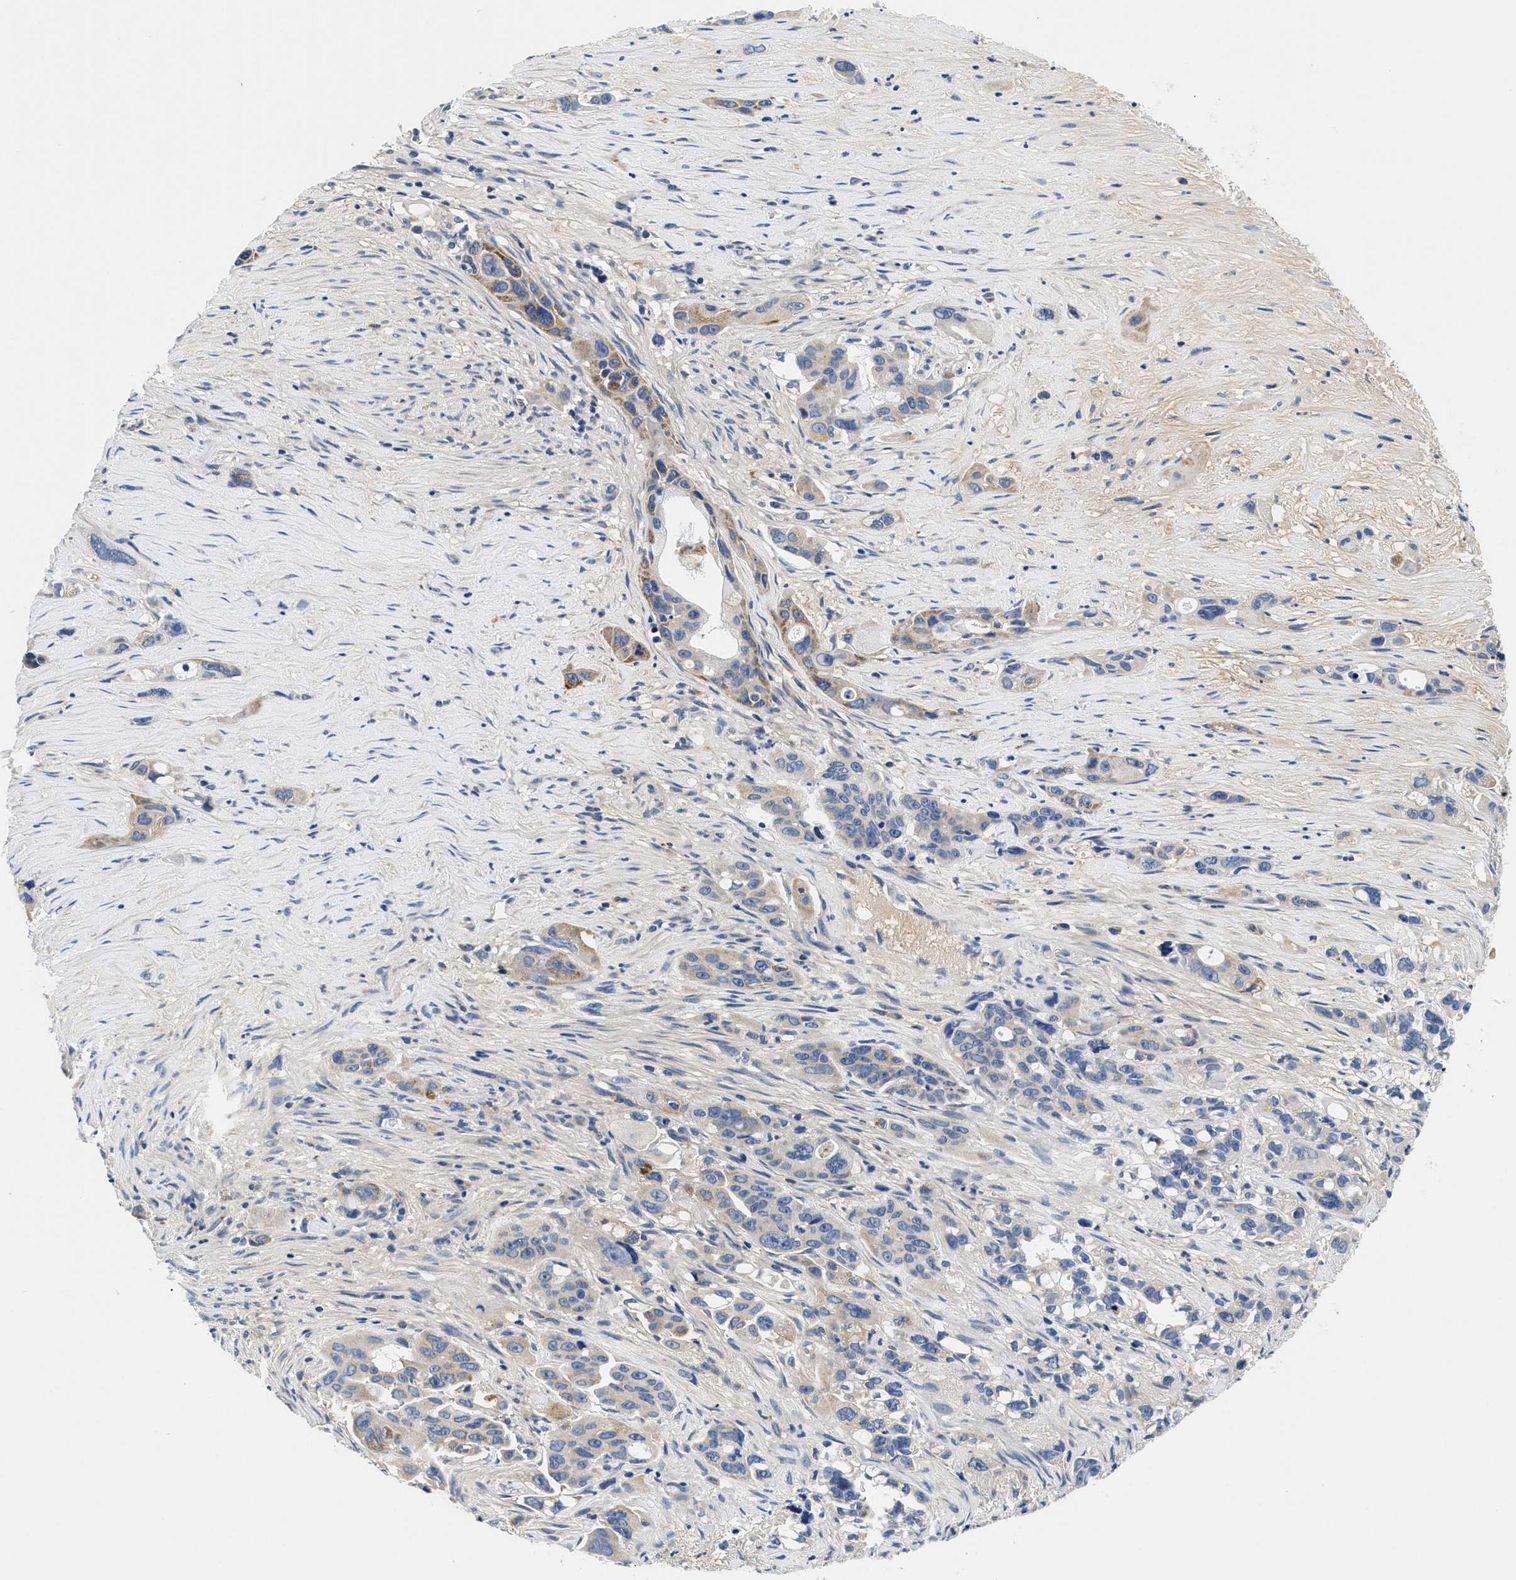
{"staining": {"intensity": "weak", "quantity": "25%-75%", "location": "cytoplasmic/membranous"}, "tissue": "pancreatic cancer", "cell_type": "Tumor cells", "image_type": "cancer", "snomed": [{"axis": "morphology", "description": "Adenocarcinoma, NOS"}, {"axis": "topography", "description": "Pancreas"}], "caption": "Tumor cells show low levels of weak cytoplasmic/membranous staining in about 25%-75% of cells in human adenocarcinoma (pancreatic).", "gene": "MEA1", "patient": {"sex": "male", "age": 53}}